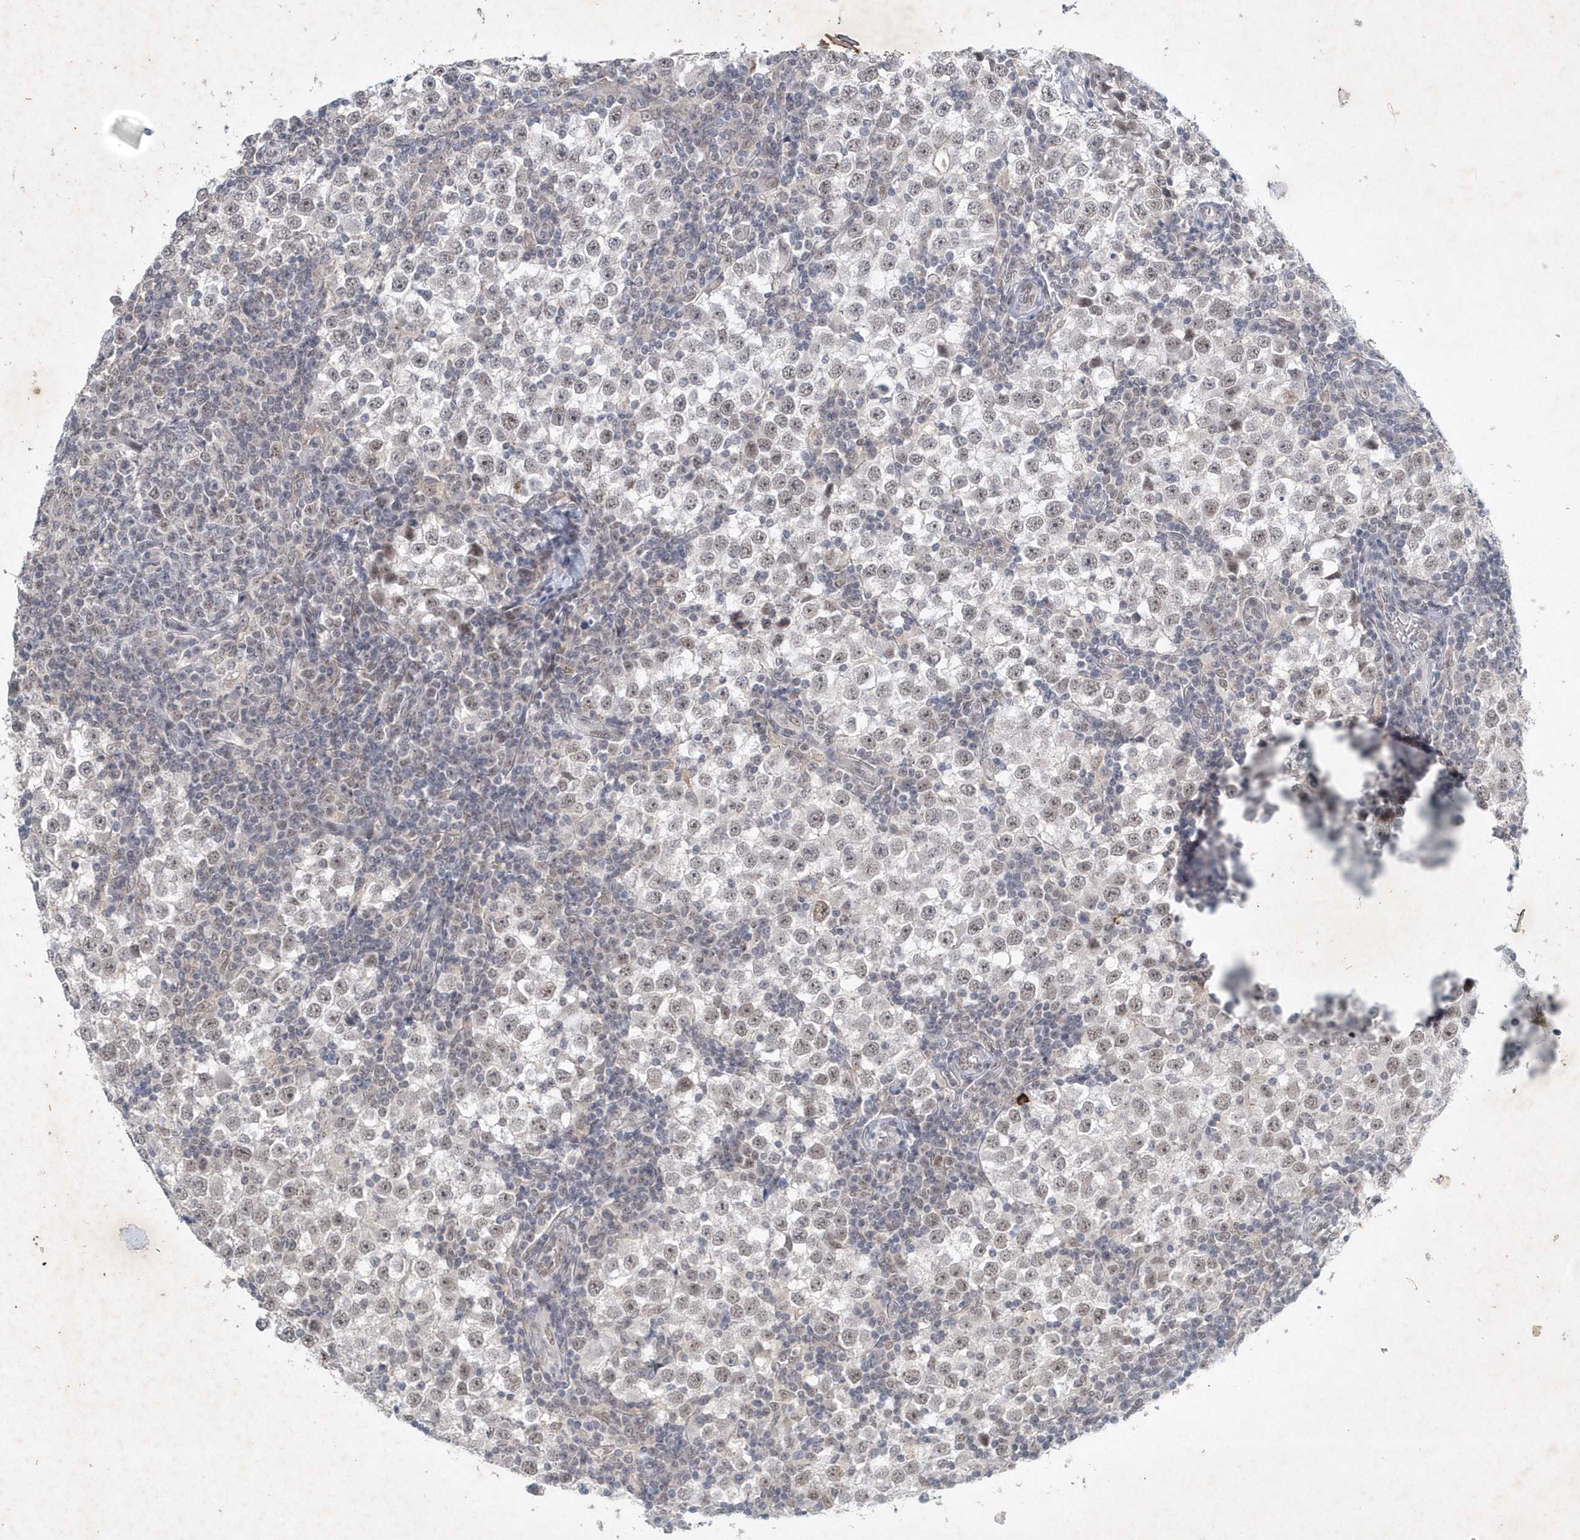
{"staining": {"intensity": "negative", "quantity": "none", "location": "none"}, "tissue": "testis cancer", "cell_type": "Tumor cells", "image_type": "cancer", "snomed": [{"axis": "morphology", "description": "Seminoma, NOS"}, {"axis": "topography", "description": "Testis"}], "caption": "Human testis cancer (seminoma) stained for a protein using immunohistochemistry (IHC) displays no positivity in tumor cells.", "gene": "ZBTB9", "patient": {"sex": "male", "age": 65}}